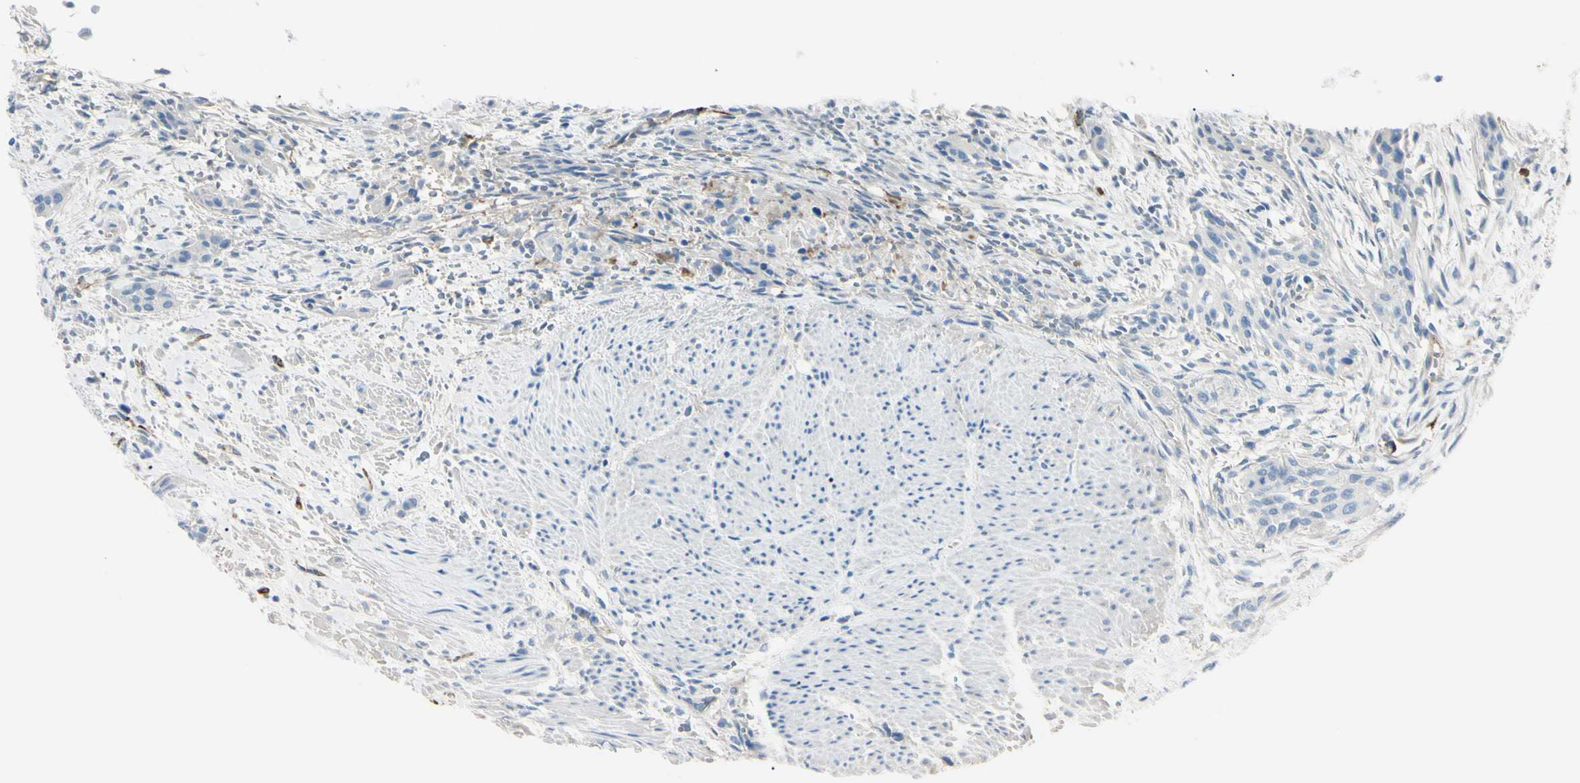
{"staining": {"intensity": "negative", "quantity": "none", "location": "none"}, "tissue": "urothelial cancer", "cell_type": "Tumor cells", "image_type": "cancer", "snomed": [{"axis": "morphology", "description": "Urothelial carcinoma, High grade"}, {"axis": "topography", "description": "Urinary bladder"}], "caption": "The image demonstrates no significant staining in tumor cells of urothelial carcinoma (high-grade).", "gene": "FOLH1", "patient": {"sex": "male", "age": 35}}